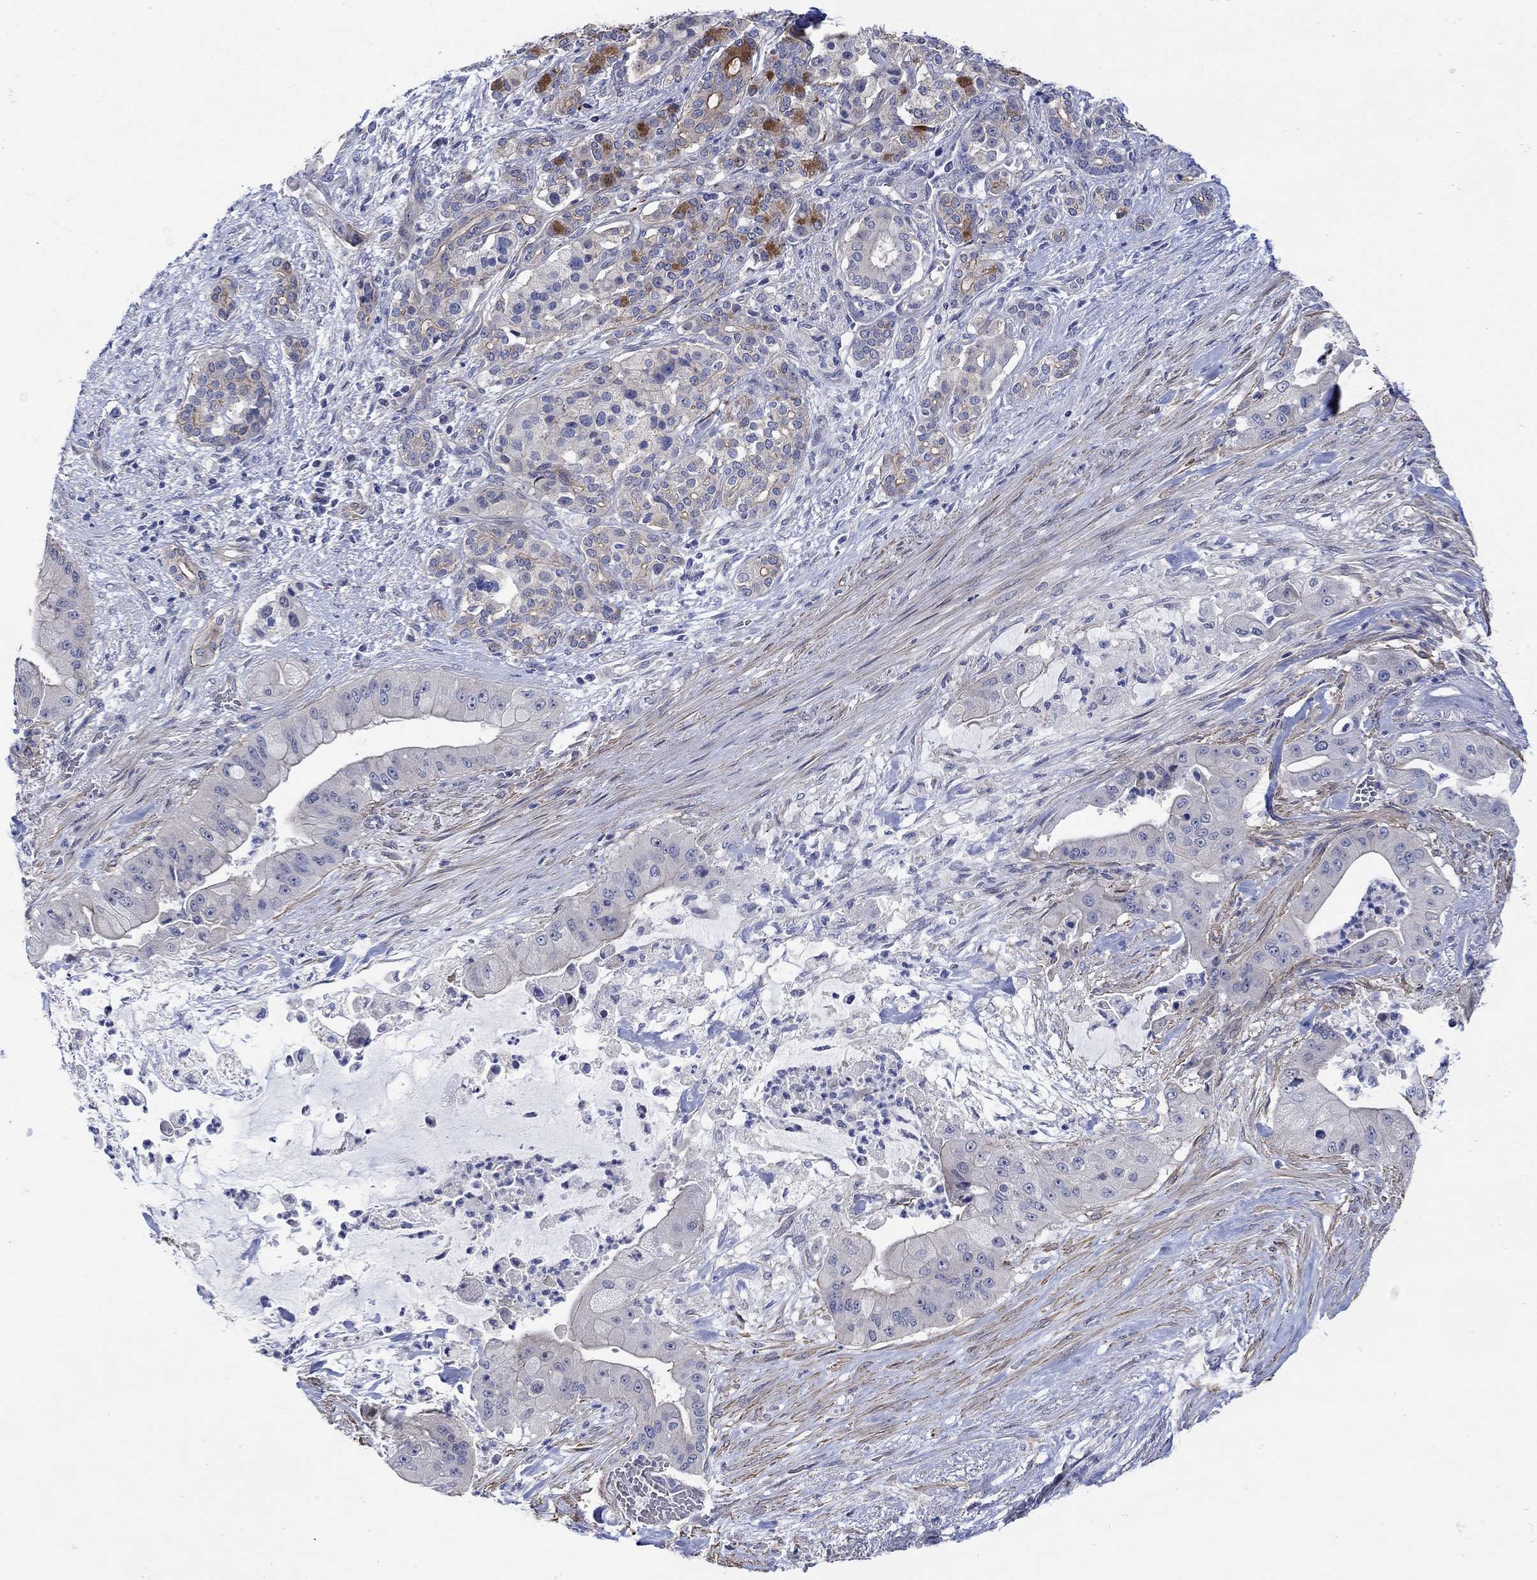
{"staining": {"intensity": "strong", "quantity": "<25%", "location": "cytoplasmic/membranous"}, "tissue": "pancreatic cancer", "cell_type": "Tumor cells", "image_type": "cancer", "snomed": [{"axis": "morphology", "description": "Normal tissue, NOS"}, {"axis": "morphology", "description": "Inflammation, NOS"}, {"axis": "morphology", "description": "Adenocarcinoma, NOS"}, {"axis": "topography", "description": "Pancreas"}], "caption": "Adenocarcinoma (pancreatic) tissue demonstrates strong cytoplasmic/membranous staining in about <25% of tumor cells", "gene": "SCN7A", "patient": {"sex": "male", "age": 57}}